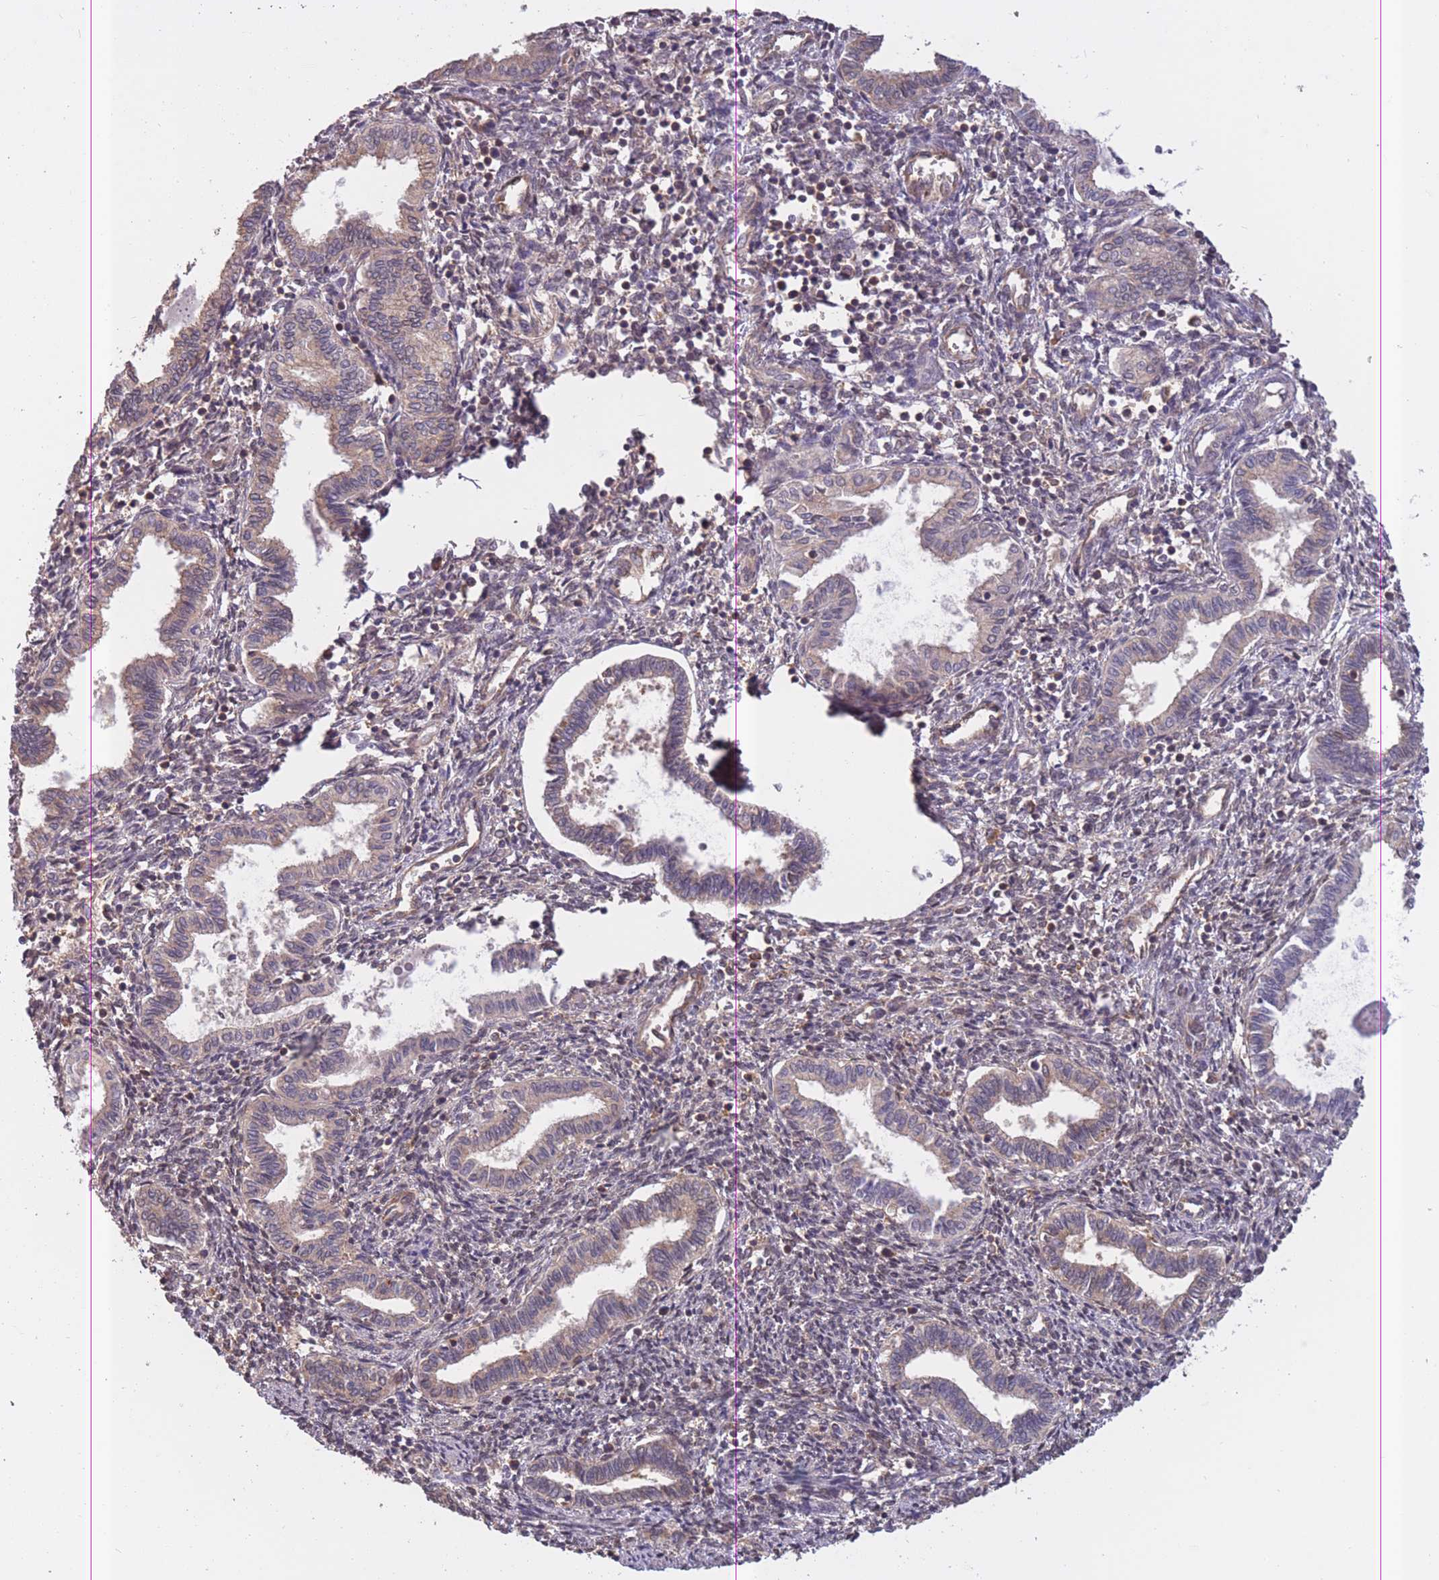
{"staining": {"intensity": "moderate", "quantity": "<25%", "location": "cytoplasmic/membranous"}, "tissue": "endometrium", "cell_type": "Cells in endometrial stroma", "image_type": "normal", "snomed": [{"axis": "morphology", "description": "Normal tissue, NOS"}, {"axis": "topography", "description": "Endometrium"}], "caption": "Endometrium was stained to show a protein in brown. There is low levels of moderate cytoplasmic/membranous positivity in about <25% of cells in endometrial stroma. (DAB (3,3'-diaminobenzidine) = brown stain, brightfield microscopy at high magnification).", "gene": "GMIP", "patient": {"sex": "female", "age": 37}}